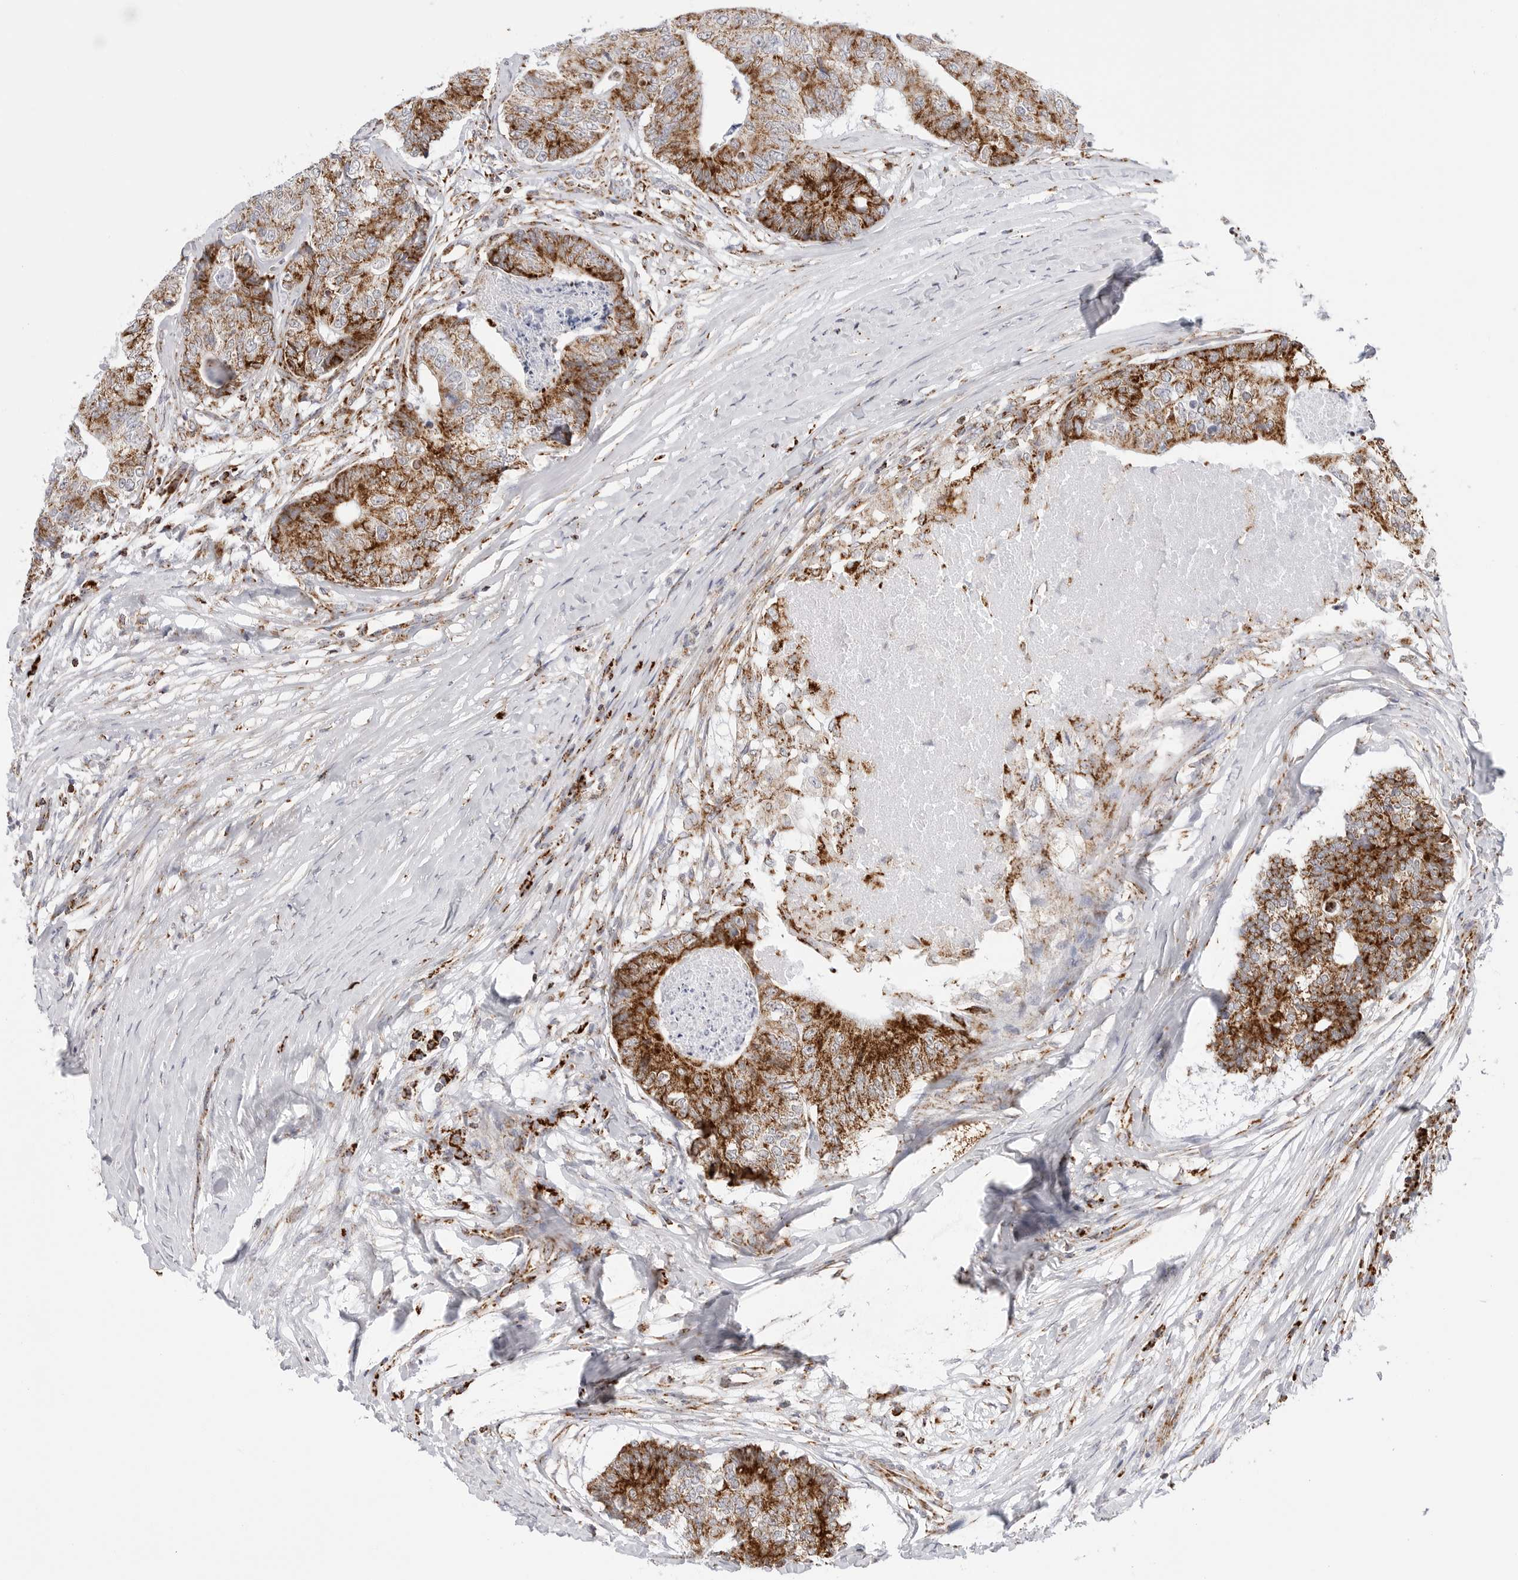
{"staining": {"intensity": "strong", "quantity": ">75%", "location": "cytoplasmic/membranous"}, "tissue": "colorectal cancer", "cell_type": "Tumor cells", "image_type": "cancer", "snomed": [{"axis": "morphology", "description": "Adenocarcinoma, NOS"}, {"axis": "topography", "description": "Colon"}], "caption": "Immunohistochemical staining of colorectal adenocarcinoma displays high levels of strong cytoplasmic/membranous staining in approximately >75% of tumor cells.", "gene": "ATP5IF1", "patient": {"sex": "female", "age": 67}}